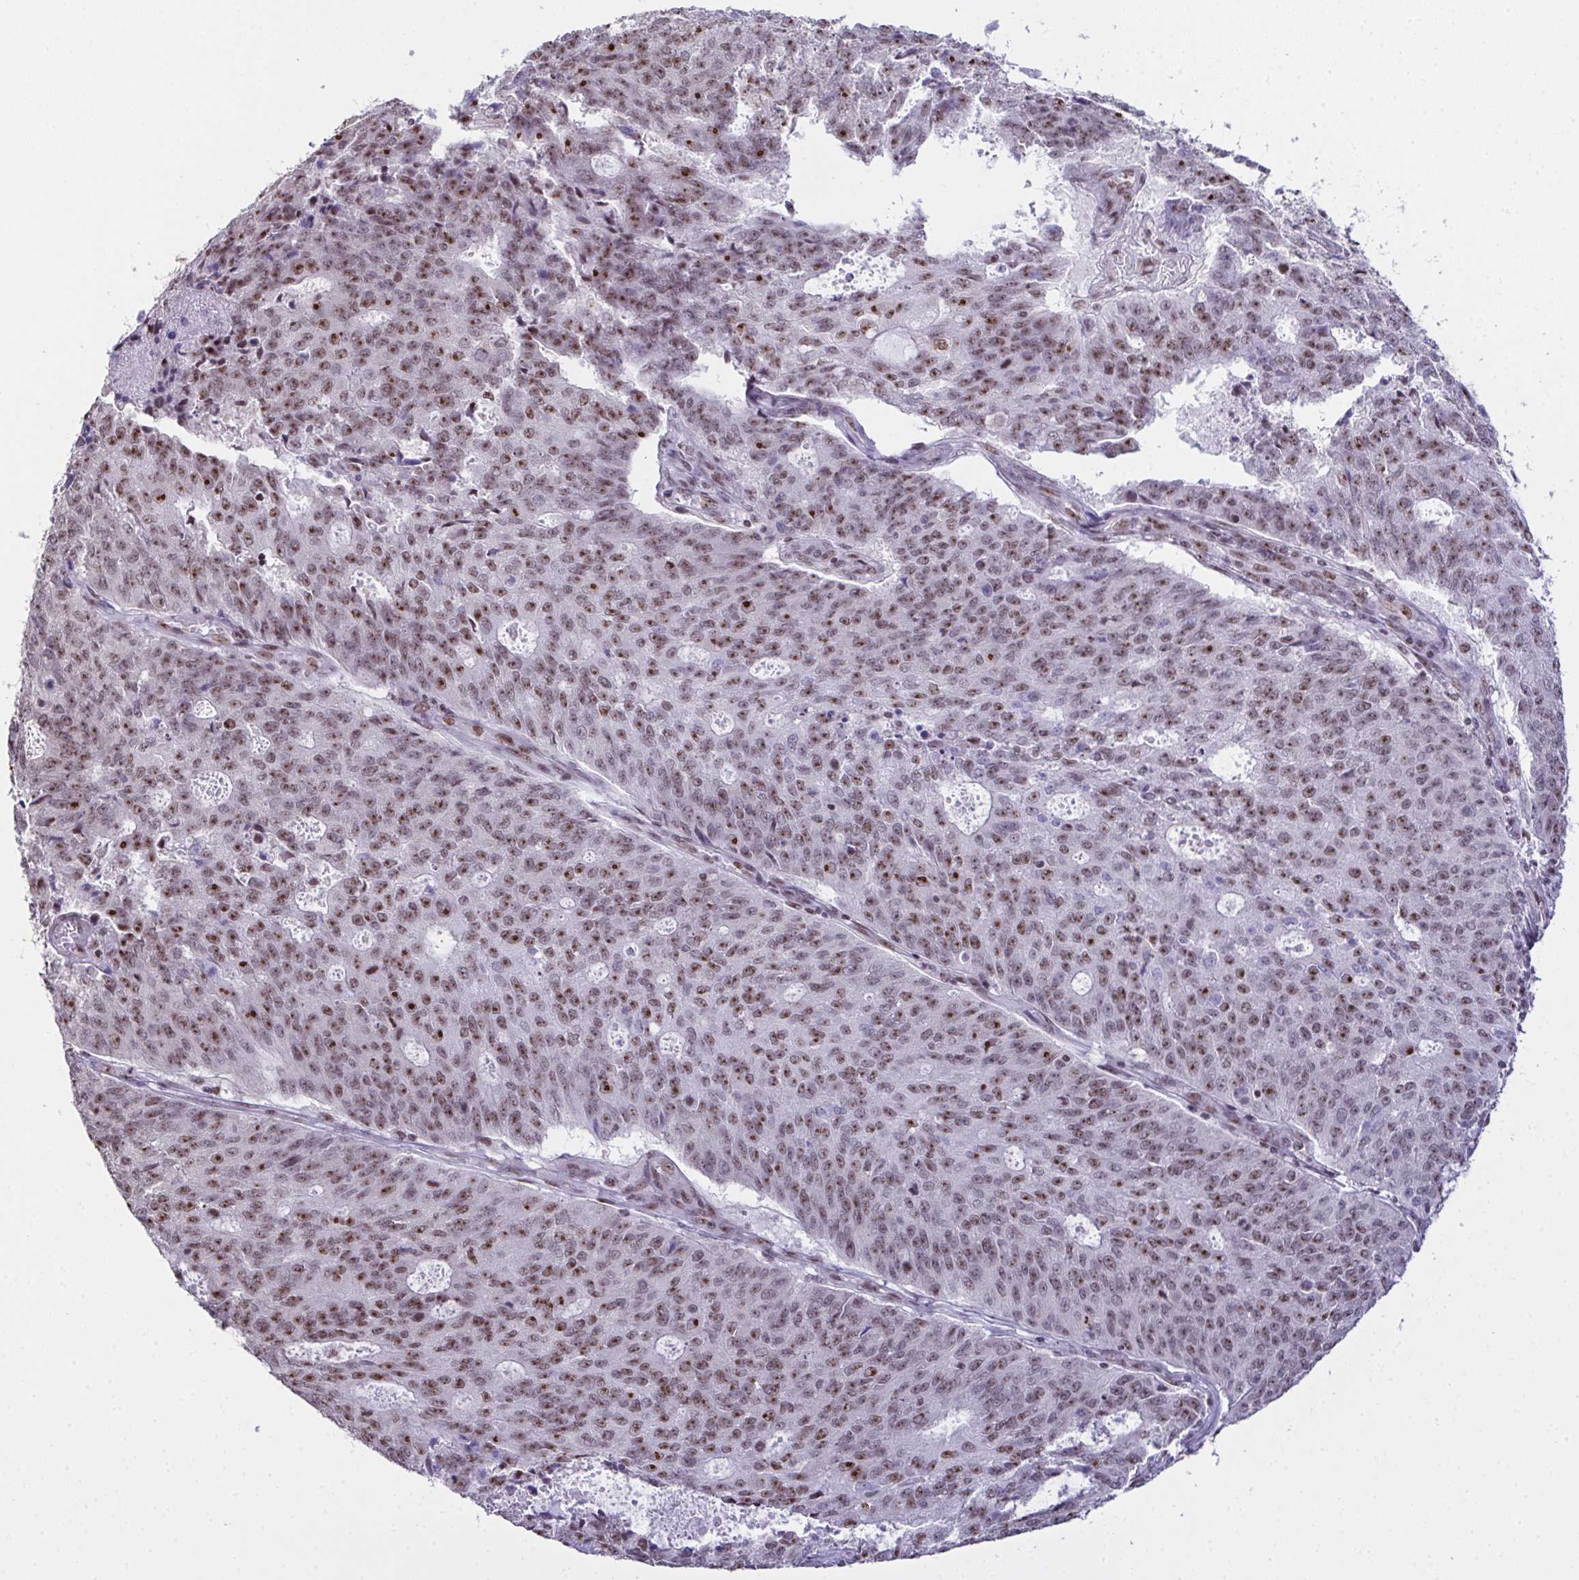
{"staining": {"intensity": "moderate", "quantity": ">75%", "location": "nuclear"}, "tissue": "endometrial cancer", "cell_type": "Tumor cells", "image_type": "cancer", "snomed": [{"axis": "morphology", "description": "Adenocarcinoma, NOS"}, {"axis": "topography", "description": "Endometrium"}], "caption": "Immunohistochemical staining of human endometrial cancer (adenocarcinoma) reveals moderate nuclear protein expression in approximately >75% of tumor cells. Nuclei are stained in blue.", "gene": "ZNF800", "patient": {"sex": "female", "age": 82}}